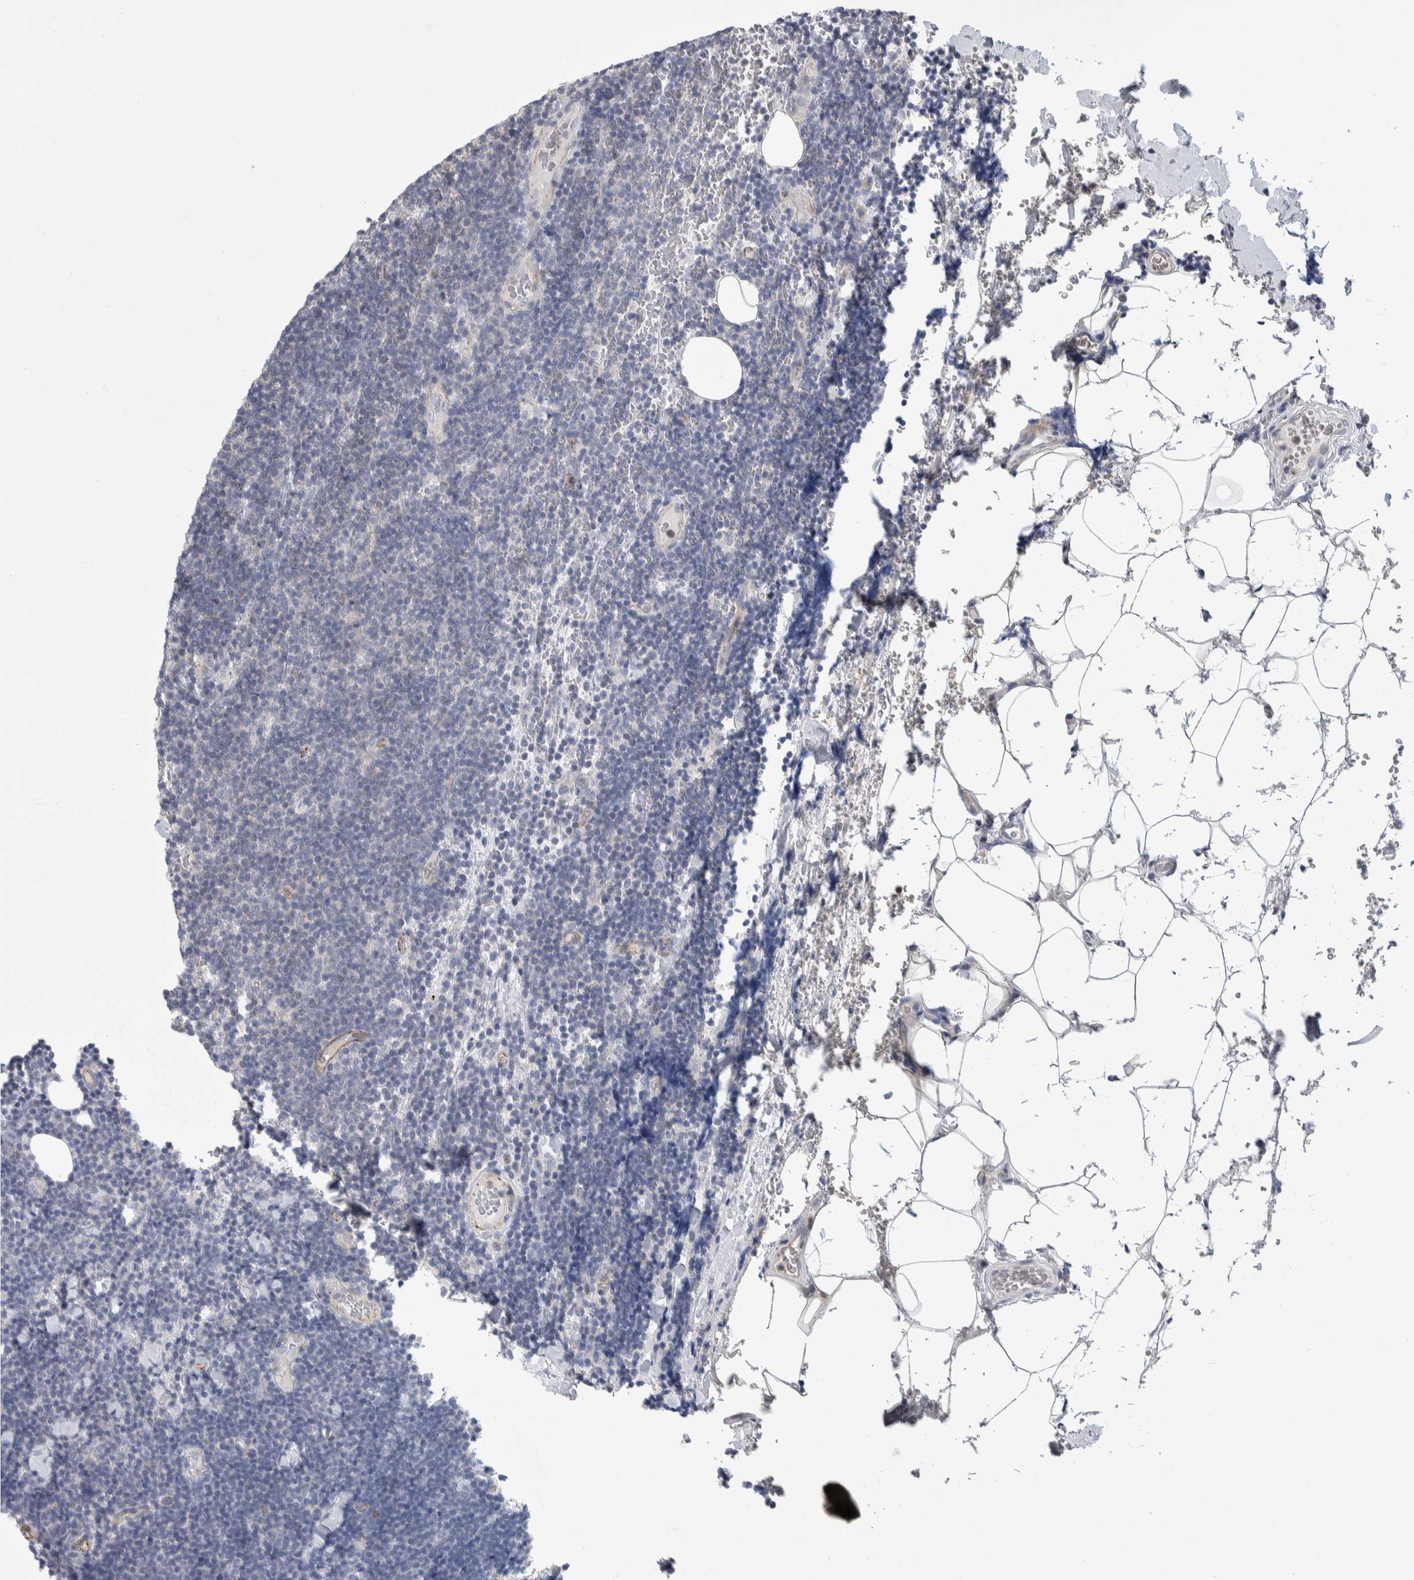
{"staining": {"intensity": "negative", "quantity": "none", "location": "none"}, "tissue": "lymphoma", "cell_type": "Tumor cells", "image_type": "cancer", "snomed": [{"axis": "morphology", "description": "Malignant lymphoma, non-Hodgkin's type, Low grade"}, {"axis": "topography", "description": "Lymph node"}], "caption": "Tumor cells are negative for protein expression in human lymphoma.", "gene": "ZNF862", "patient": {"sex": "male", "age": 66}}